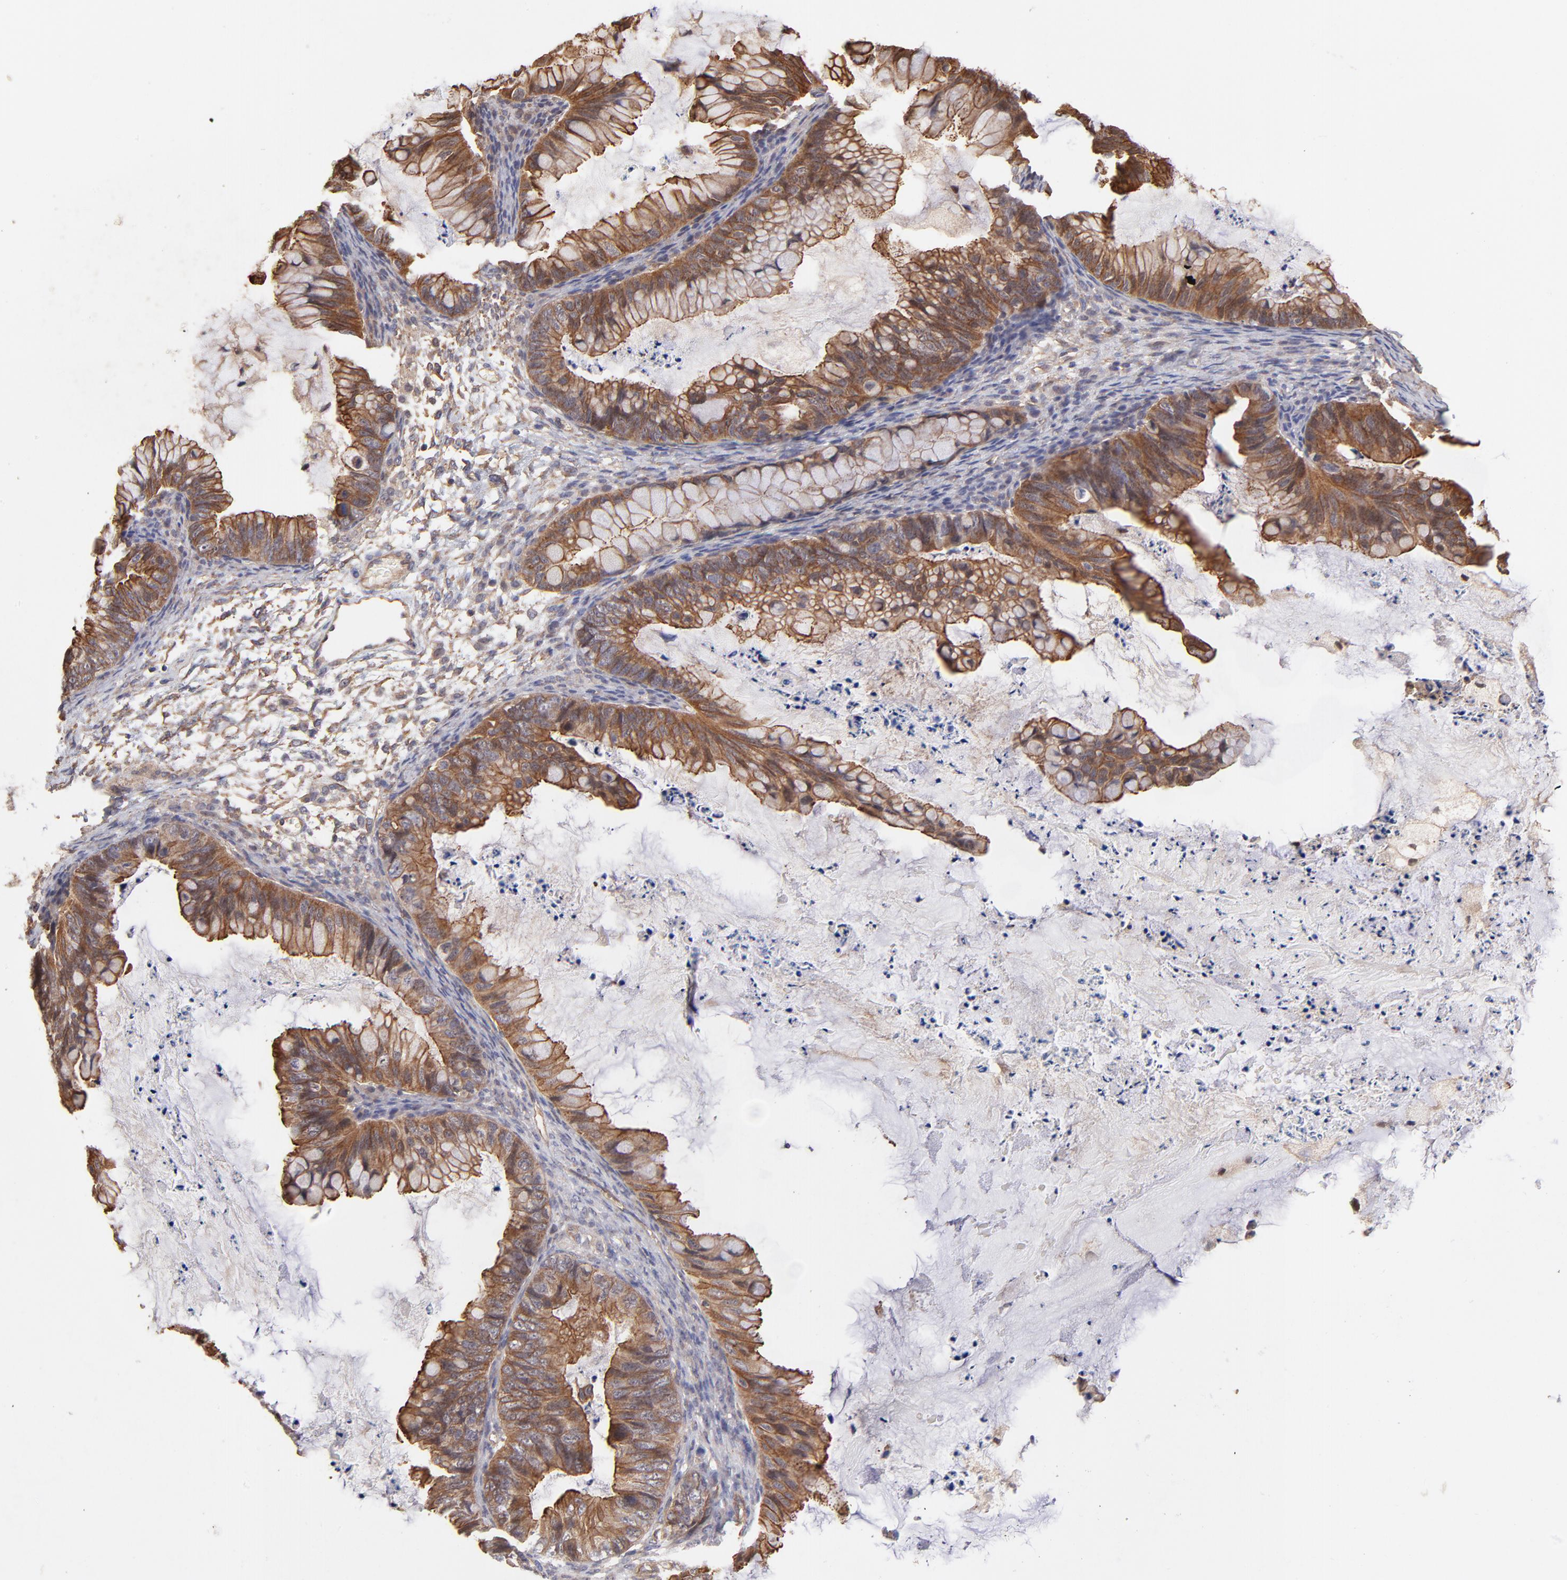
{"staining": {"intensity": "strong", "quantity": ">75%", "location": "cytoplasmic/membranous"}, "tissue": "ovarian cancer", "cell_type": "Tumor cells", "image_type": "cancer", "snomed": [{"axis": "morphology", "description": "Cystadenocarcinoma, mucinous, NOS"}, {"axis": "topography", "description": "Ovary"}], "caption": "Immunohistochemistry photomicrograph of ovarian mucinous cystadenocarcinoma stained for a protein (brown), which reveals high levels of strong cytoplasmic/membranous staining in approximately >75% of tumor cells.", "gene": "STAP2", "patient": {"sex": "female", "age": 36}}